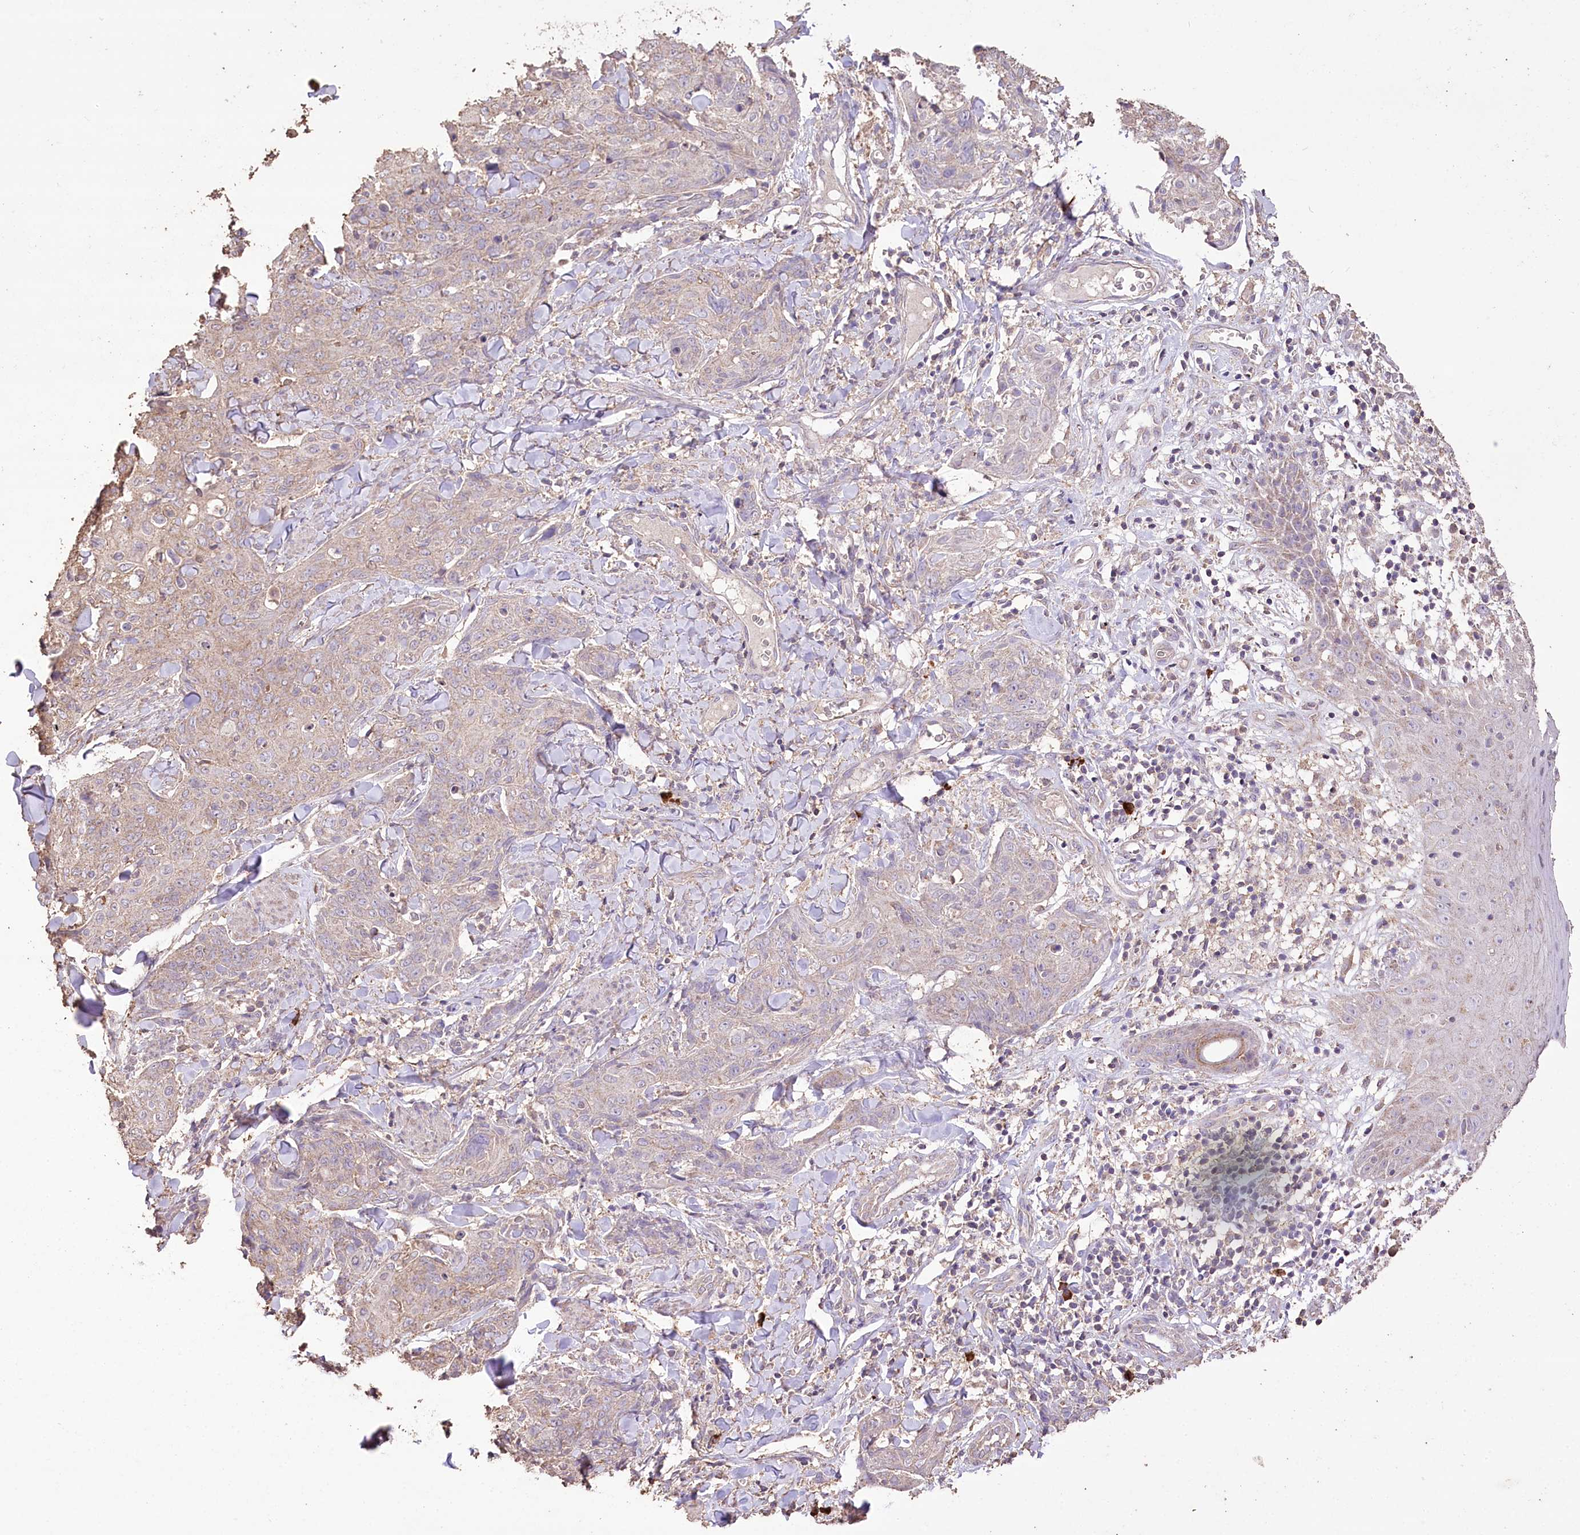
{"staining": {"intensity": "negative", "quantity": "none", "location": "none"}, "tissue": "skin cancer", "cell_type": "Tumor cells", "image_type": "cancer", "snomed": [{"axis": "morphology", "description": "Squamous cell carcinoma, NOS"}, {"axis": "topography", "description": "Skin"}, {"axis": "topography", "description": "Vulva"}], "caption": "A photomicrograph of skin cancer stained for a protein displays no brown staining in tumor cells.", "gene": "IREB2", "patient": {"sex": "female", "age": 85}}